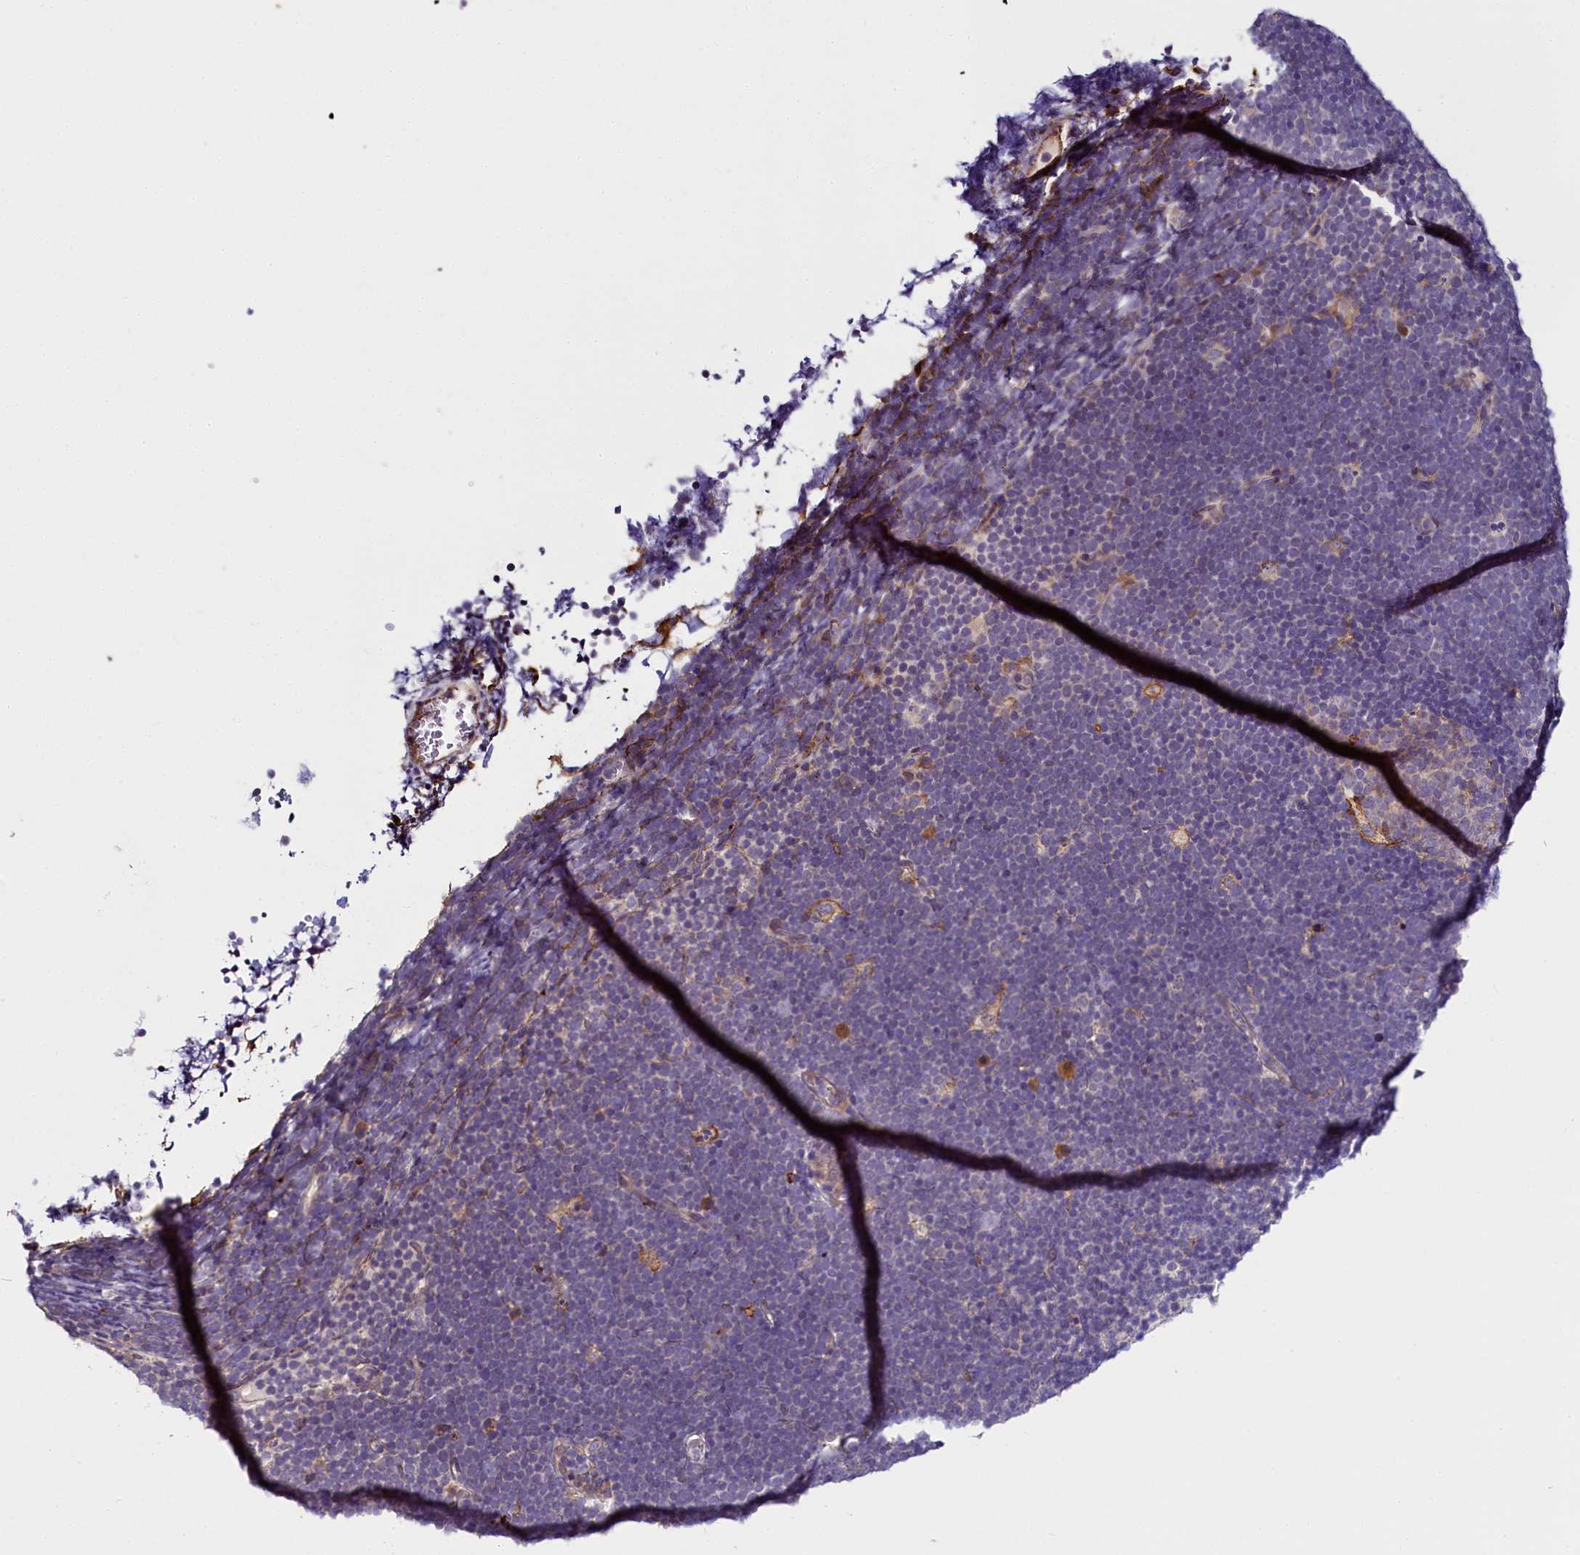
{"staining": {"intensity": "negative", "quantity": "none", "location": "none"}, "tissue": "lymphoma", "cell_type": "Tumor cells", "image_type": "cancer", "snomed": [{"axis": "morphology", "description": "Malignant lymphoma, non-Hodgkin's type, High grade"}, {"axis": "topography", "description": "Lymph node"}], "caption": "This is a micrograph of immunohistochemistry staining of lymphoma, which shows no positivity in tumor cells.", "gene": "MRC2", "patient": {"sex": "male", "age": 13}}